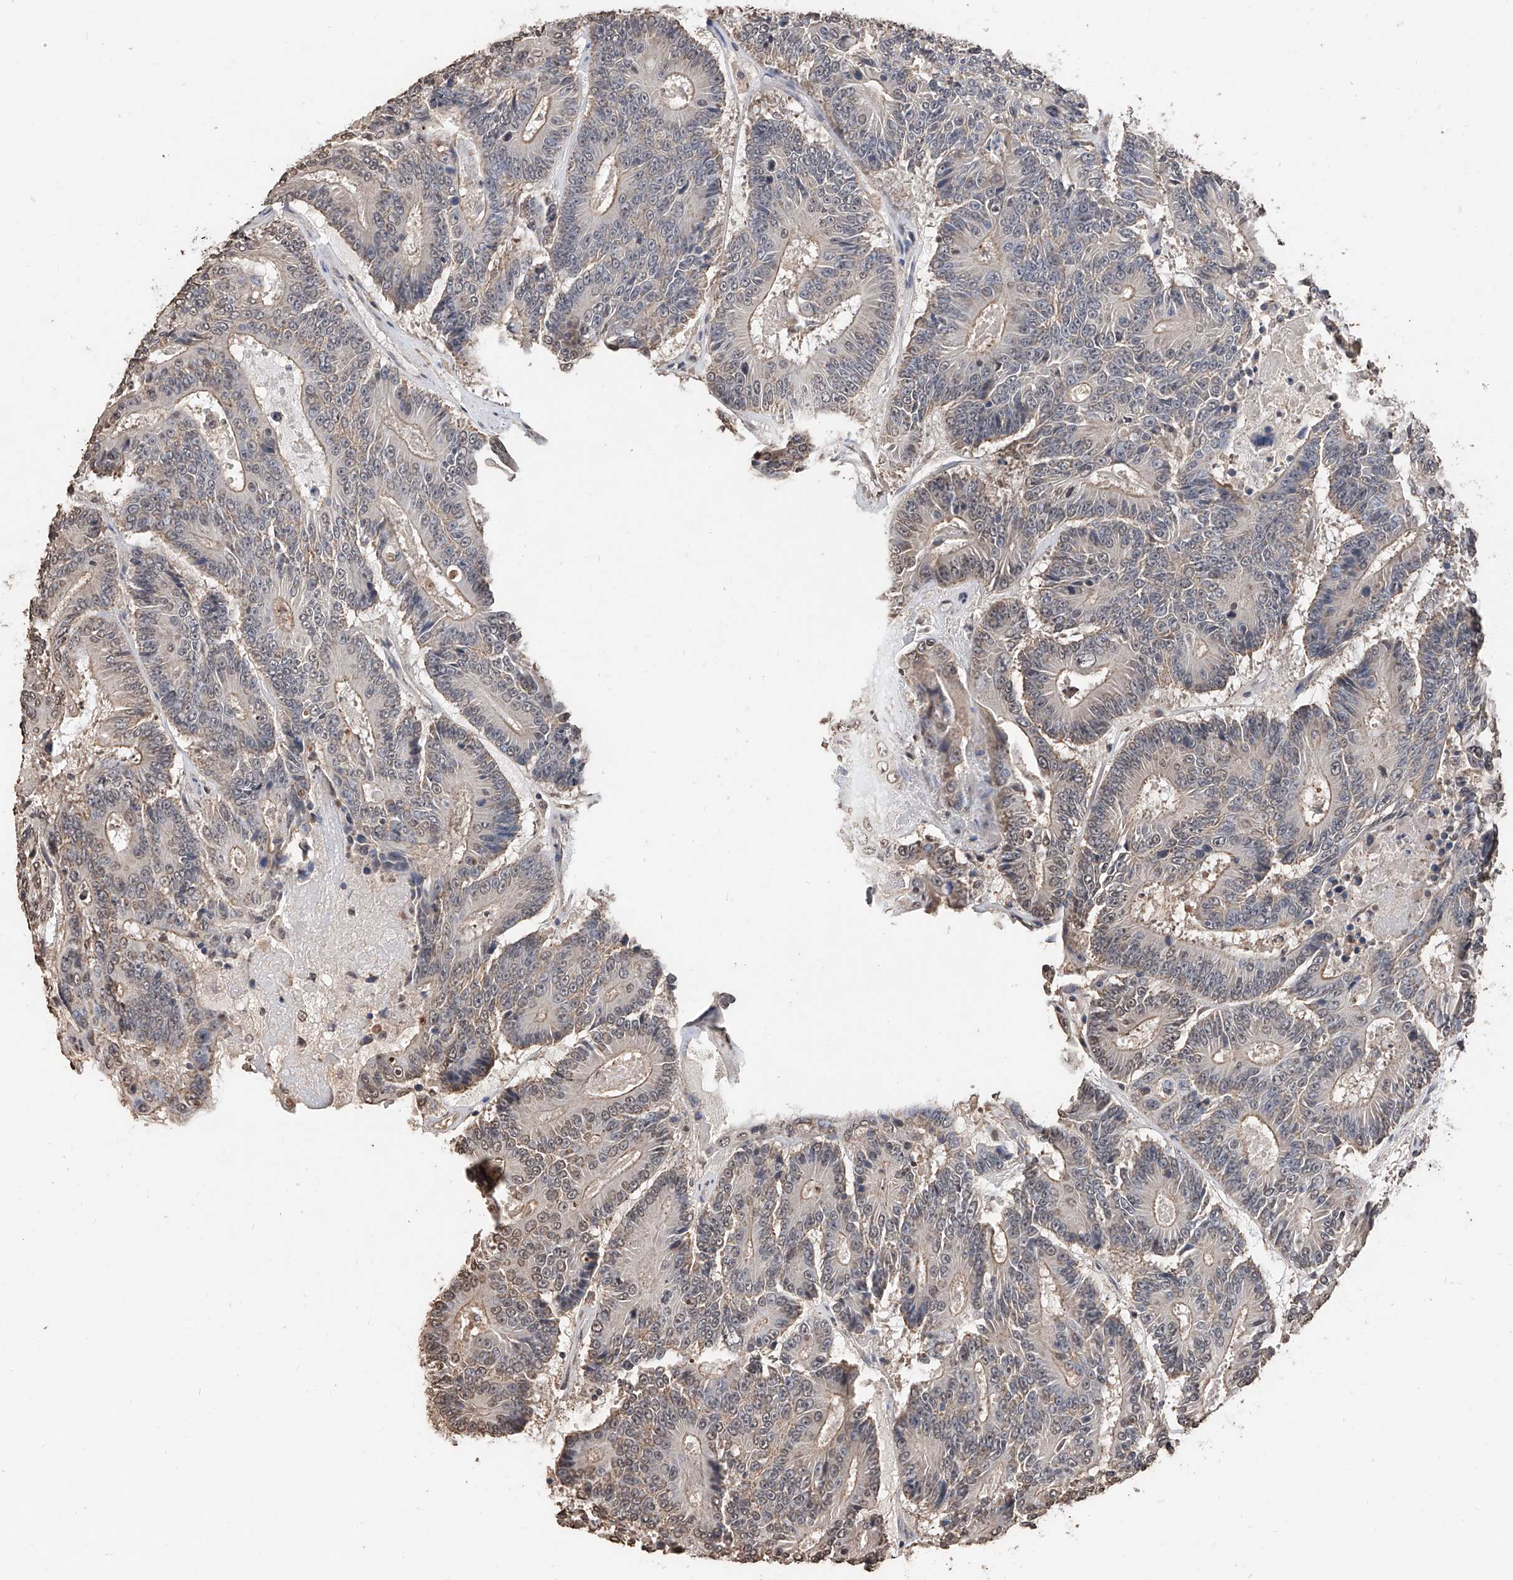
{"staining": {"intensity": "weak", "quantity": "<25%", "location": "nuclear"}, "tissue": "colorectal cancer", "cell_type": "Tumor cells", "image_type": "cancer", "snomed": [{"axis": "morphology", "description": "Adenocarcinoma, NOS"}, {"axis": "topography", "description": "Colon"}], "caption": "A photomicrograph of human colorectal cancer is negative for staining in tumor cells.", "gene": "RP9", "patient": {"sex": "male", "age": 83}}